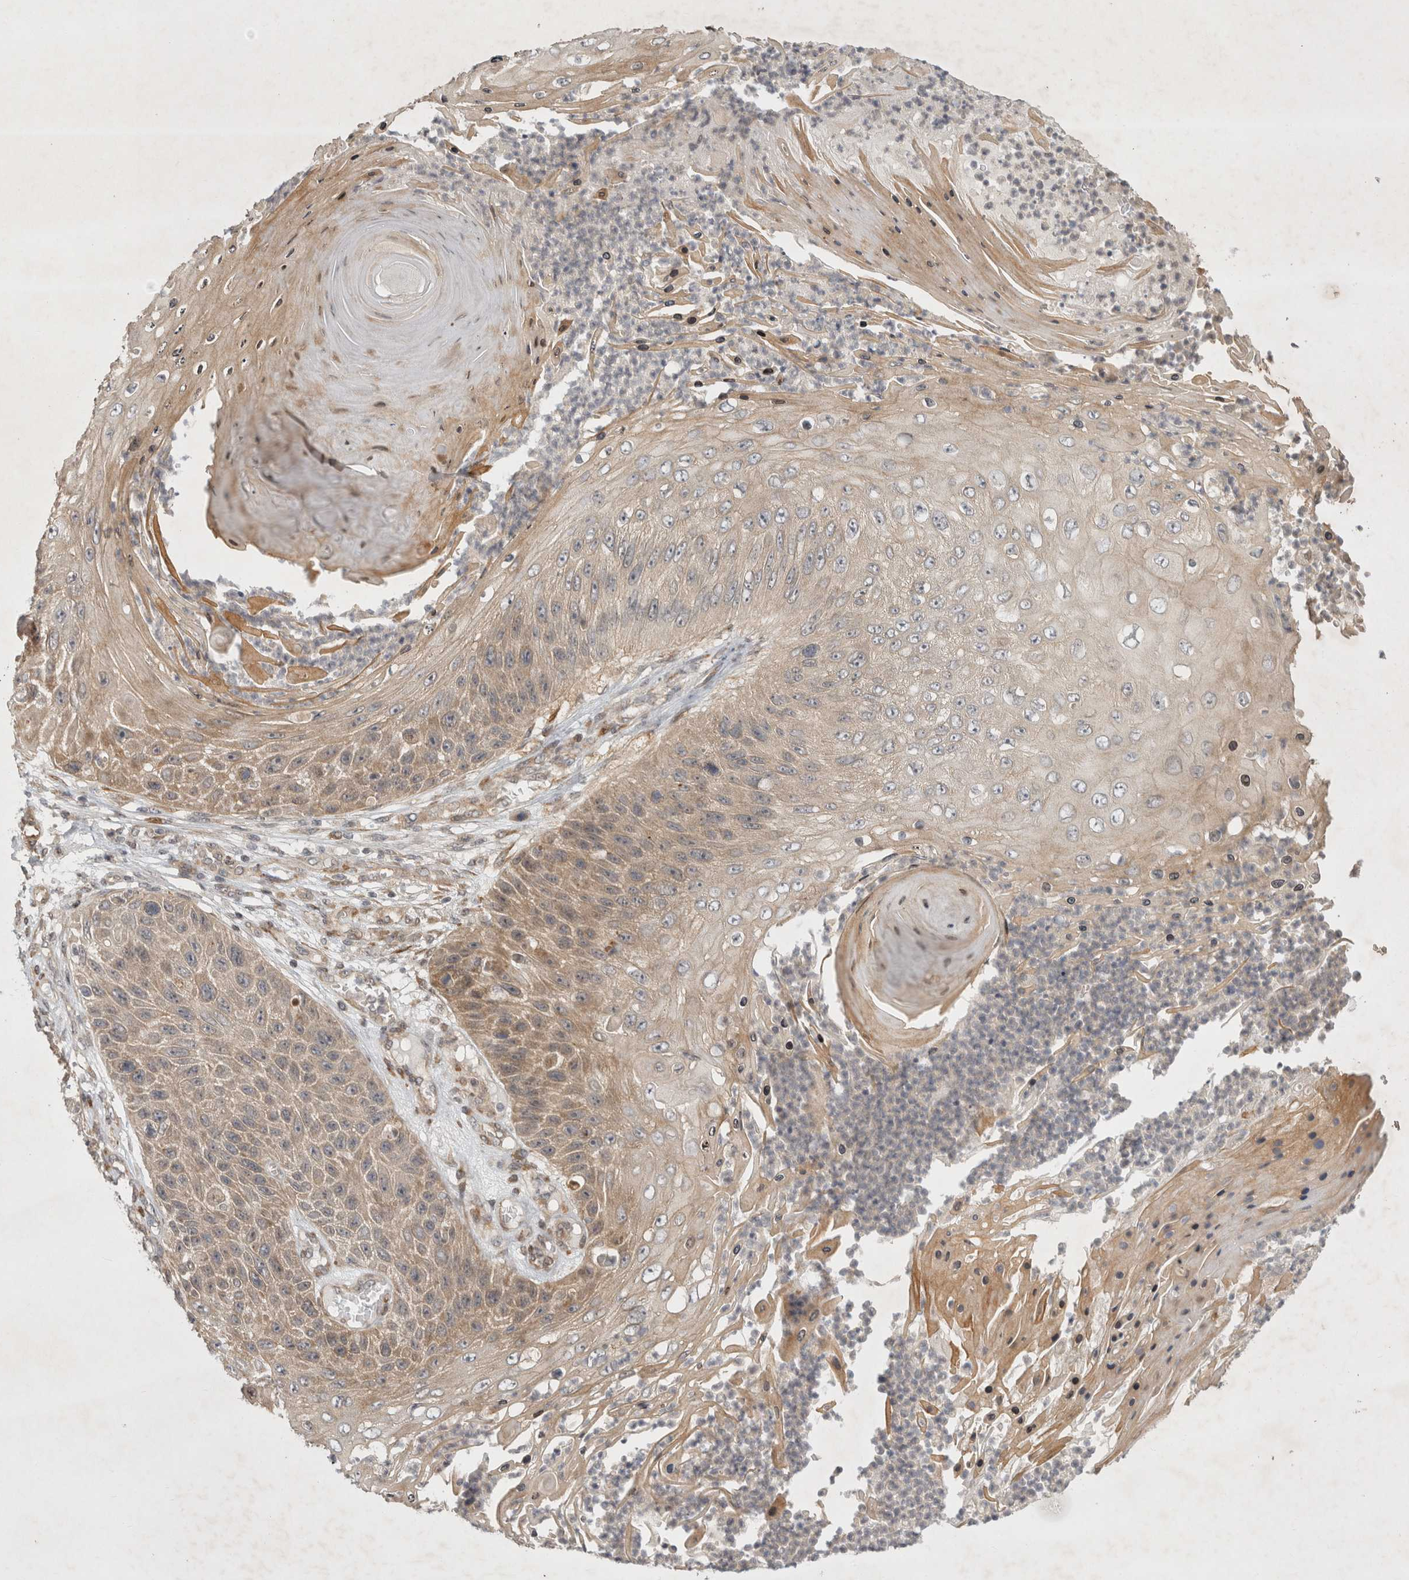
{"staining": {"intensity": "weak", "quantity": ">75%", "location": "cytoplasmic/membranous"}, "tissue": "skin cancer", "cell_type": "Tumor cells", "image_type": "cancer", "snomed": [{"axis": "morphology", "description": "Squamous cell carcinoma, NOS"}, {"axis": "topography", "description": "Skin"}], "caption": "Protein expression analysis of squamous cell carcinoma (skin) displays weak cytoplasmic/membranous positivity in about >75% of tumor cells.", "gene": "ZNF318", "patient": {"sex": "female", "age": 88}}